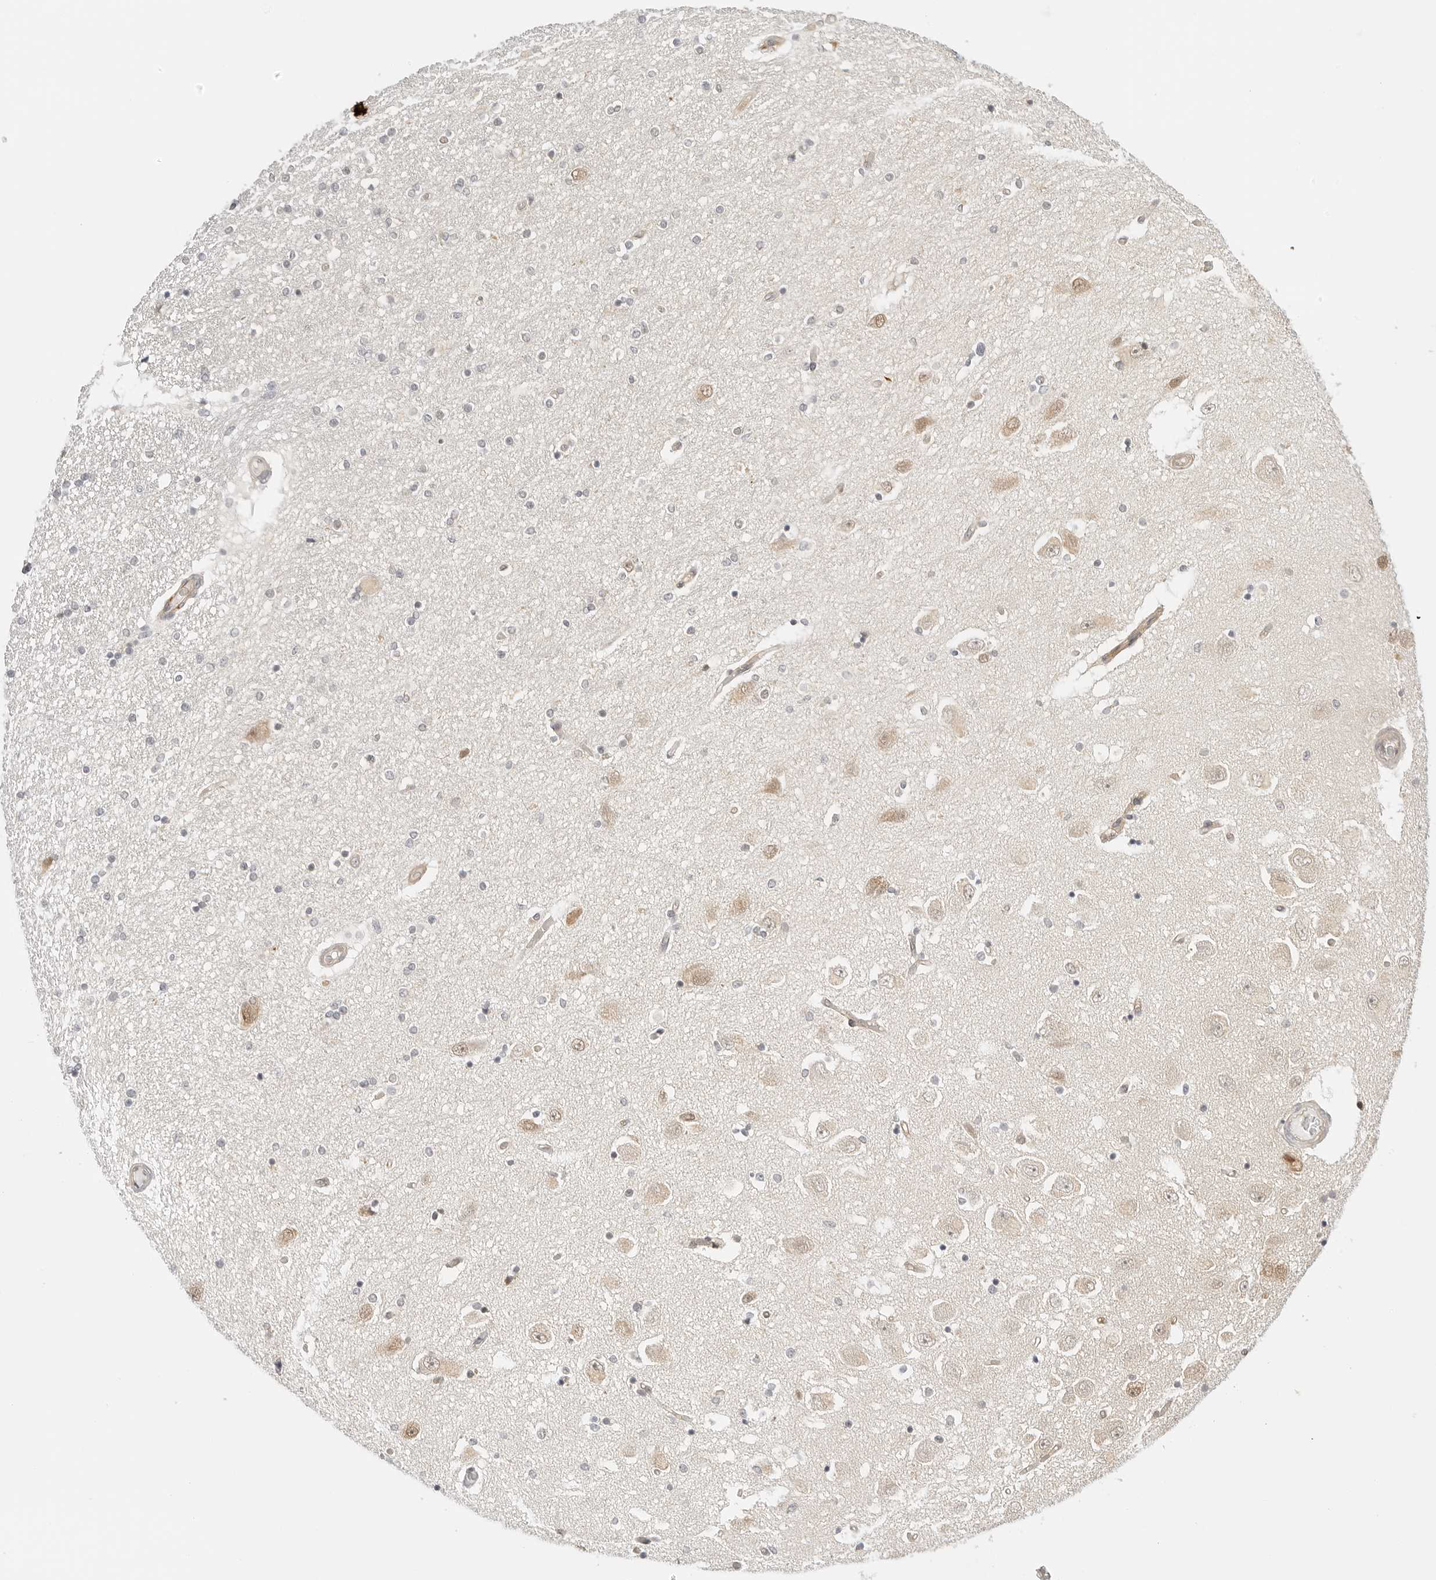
{"staining": {"intensity": "weak", "quantity": "<25%", "location": "cytoplasmic/membranous"}, "tissue": "hippocampus", "cell_type": "Glial cells", "image_type": "normal", "snomed": [{"axis": "morphology", "description": "Normal tissue, NOS"}, {"axis": "topography", "description": "Hippocampus"}], "caption": "A micrograph of human hippocampus is negative for staining in glial cells.", "gene": "TCP1", "patient": {"sex": "female", "age": 54}}